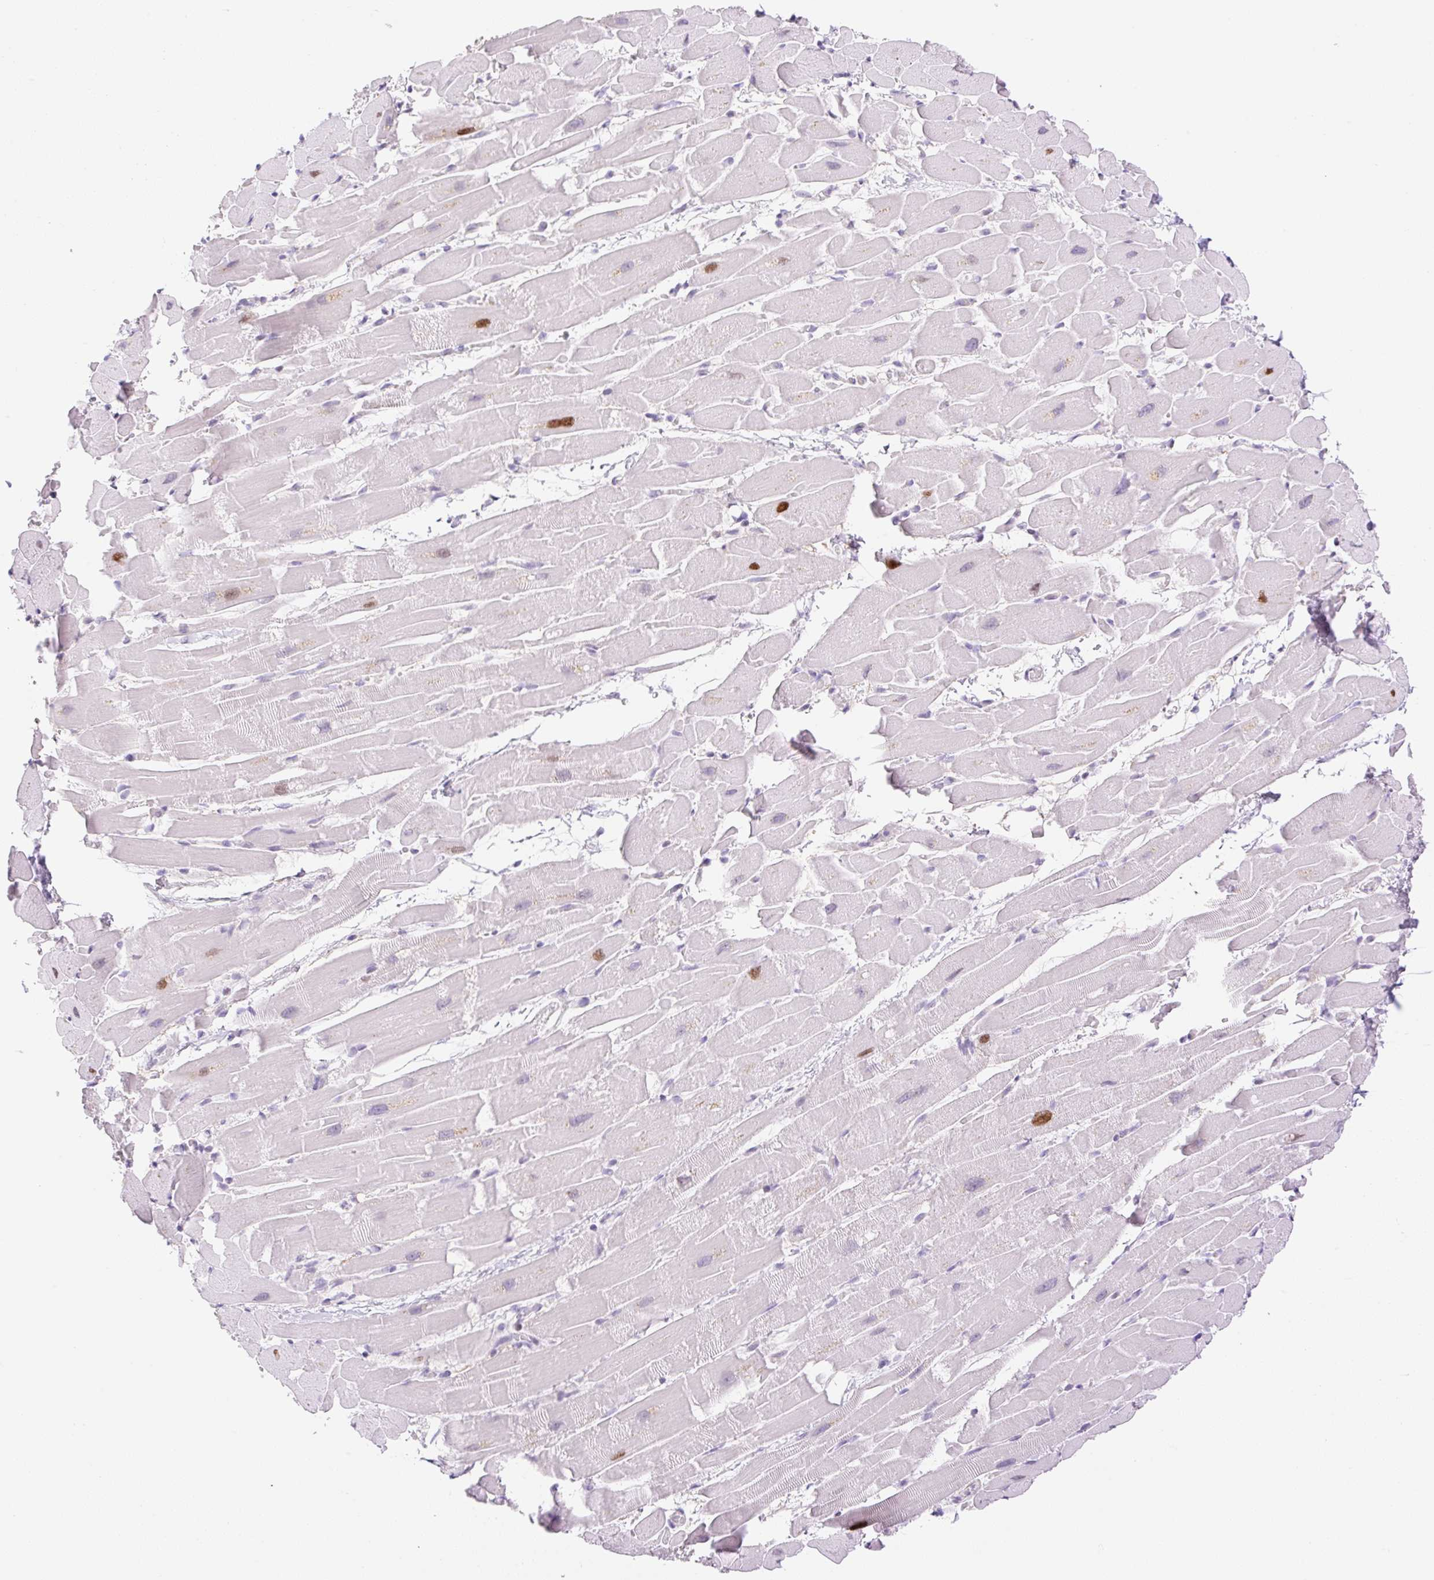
{"staining": {"intensity": "moderate", "quantity": "<25%", "location": "nuclear"}, "tissue": "heart muscle", "cell_type": "Cardiomyocytes", "image_type": "normal", "snomed": [{"axis": "morphology", "description": "Normal tissue, NOS"}, {"axis": "topography", "description": "Heart"}], "caption": "Protein staining of normal heart muscle exhibits moderate nuclear staining in about <25% of cardiomyocytes. (DAB (3,3'-diaminobenzidine) = brown stain, brightfield microscopy at high magnification).", "gene": "SP140L", "patient": {"sex": "male", "age": 37}}